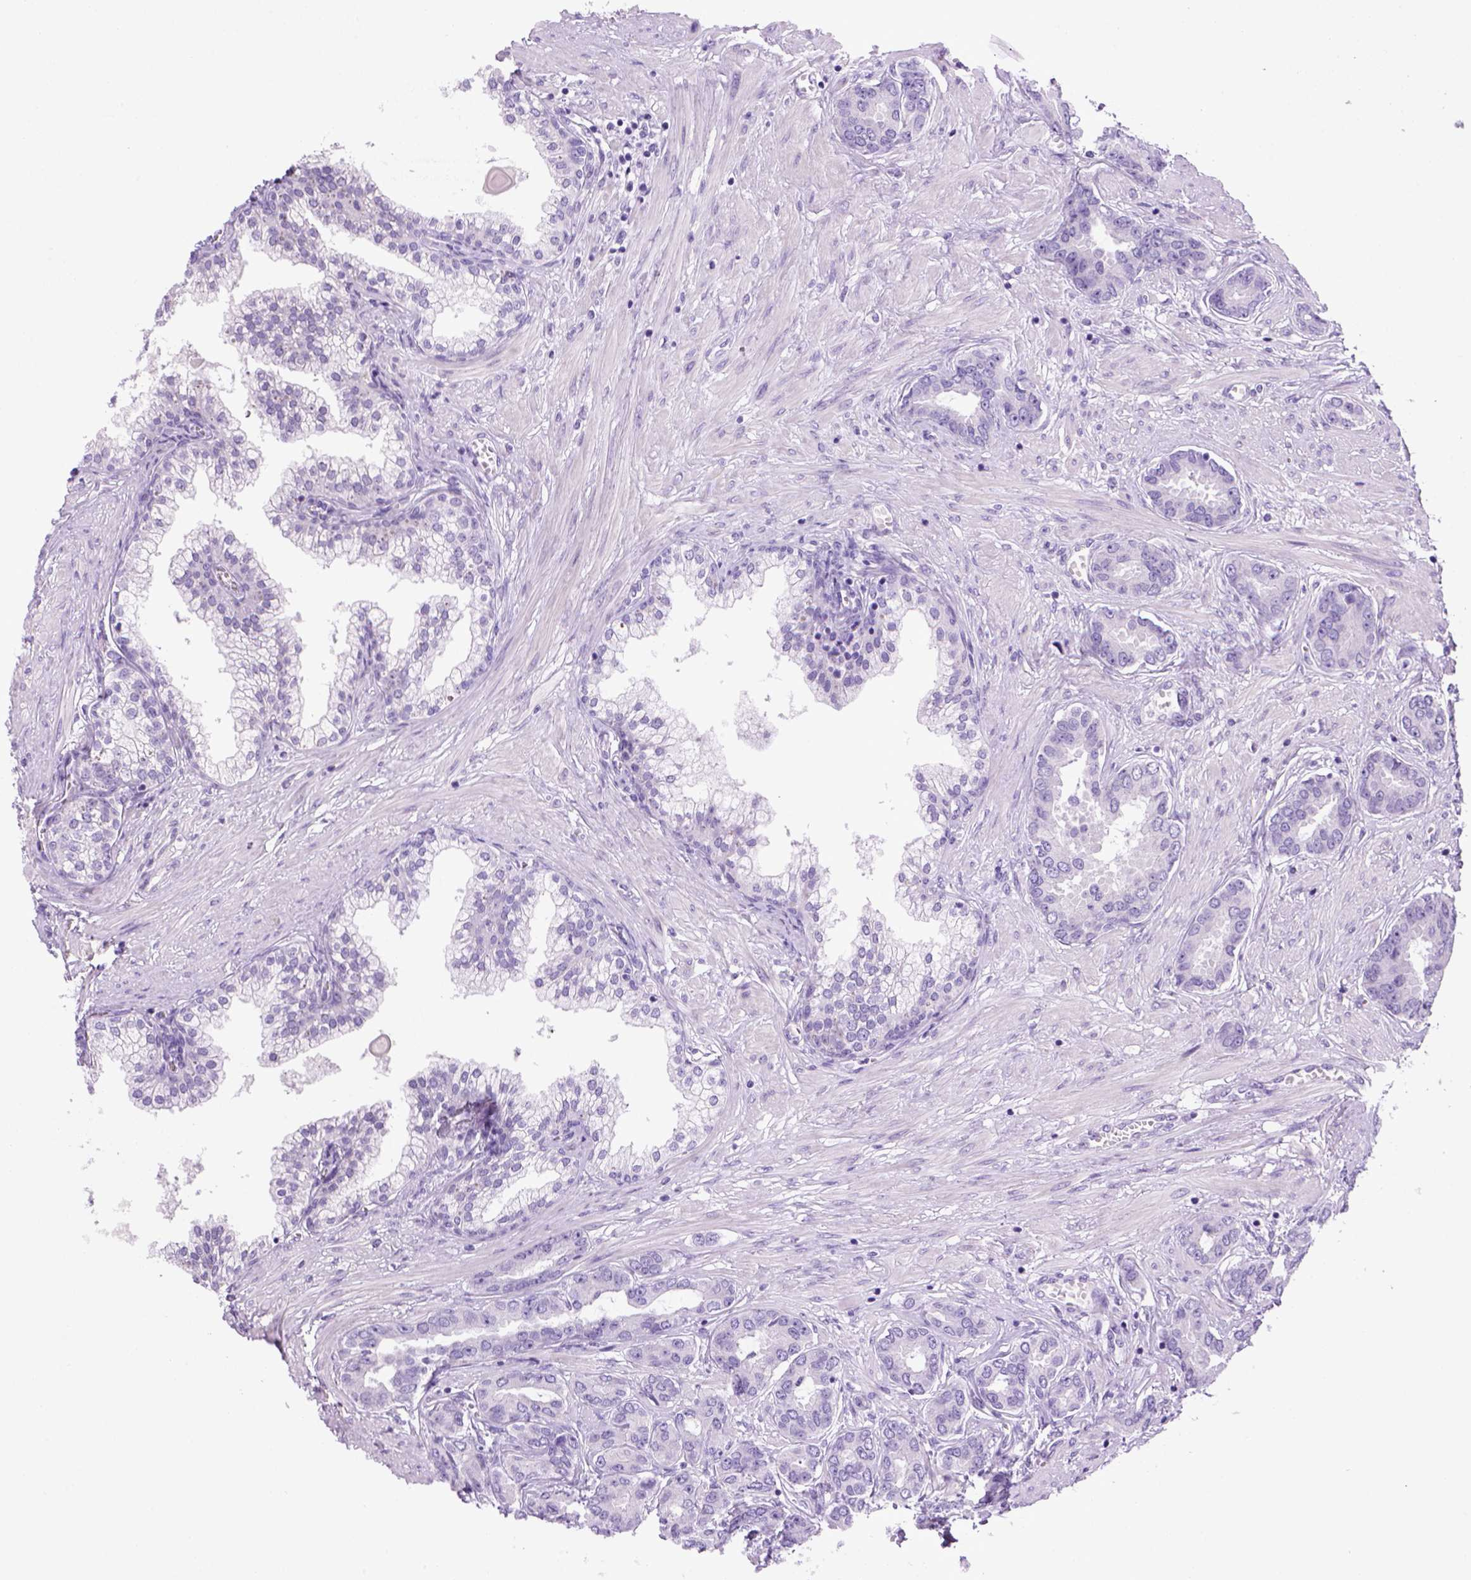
{"staining": {"intensity": "negative", "quantity": "none", "location": "none"}, "tissue": "prostate cancer", "cell_type": "Tumor cells", "image_type": "cancer", "snomed": [{"axis": "morphology", "description": "Adenocarcinoma, NOS"}, {"axis": "topography", "description": "Prostate"}], "caption": "A micrograph of prostate adenocarcinoma stained for a protein demonstrates no brown staining in tumor cells.", "gene": "SGCG", "patient": {"sex": "male", "age": 67}}